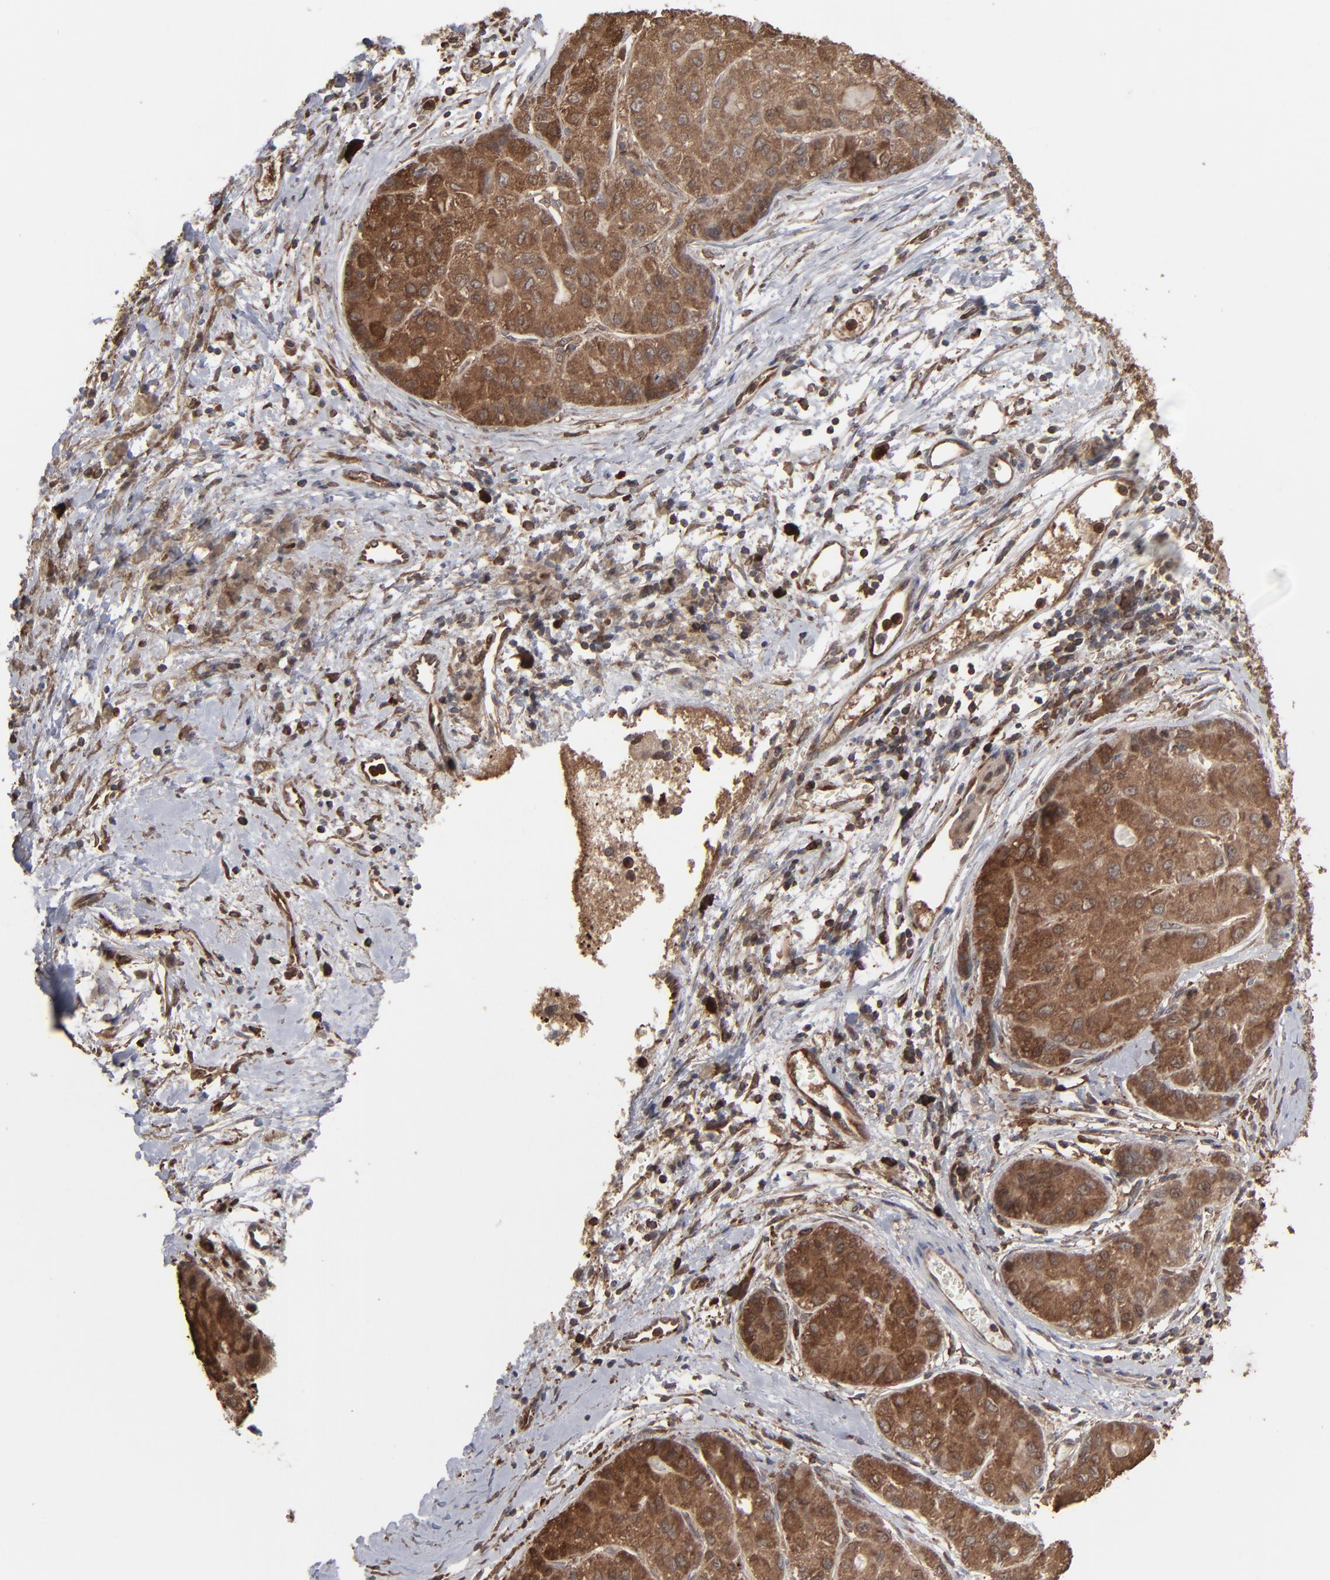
{"staining": {"intensity": "strong", "quantity": ">75%", "location": "cytoplasmic/membranous"}, "tissue": "liver cancer", "cell_type": "Tumor cells", "image_type": "cancer", "snomed": [{"axis": "morphology", "description": "Carcinoma, Hepatocellular, NOS"}, {"axis": "topography", "description": "Liver"}], "caption": "Protein expression analysis of liver cancer (hepatocellular carcinoma) demonstrates strong cytoplasmic/membranous staining in about >75% of tumor cells.", "gene": "NME1-NME2", "patient": {"sex": "male", "age": 80}}